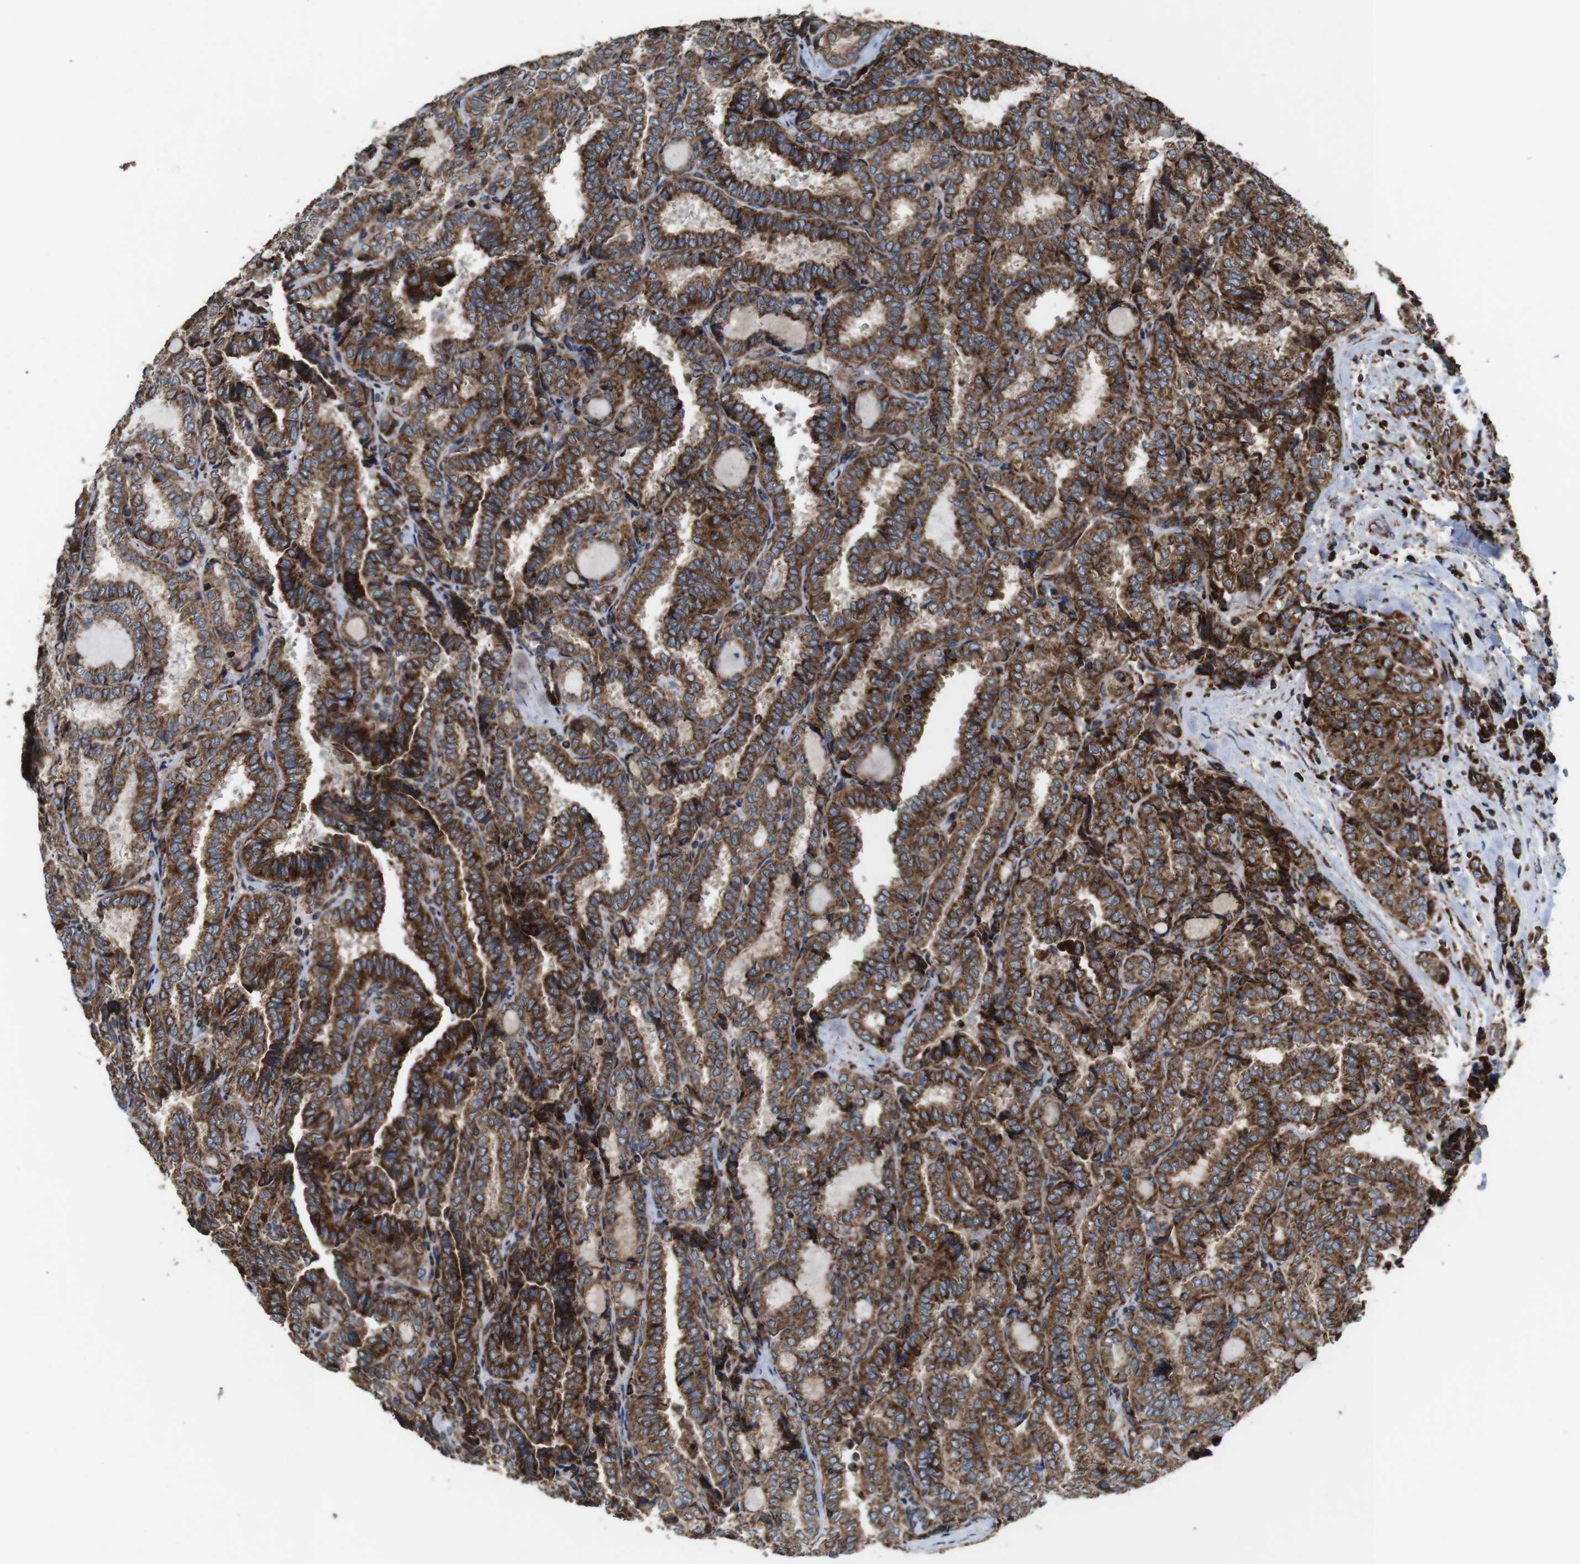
{"staining": {"intensity": "moderate", "quantity": ">75%", "location": "cytoplasmic/membranous"}, "tissue": "thyroid cancer", "cell_type": "Tumor cells", "image_type": "cancer", "snomed": [{"axis": "morphology", "description": "Normal tissue, NOS"}, {"axis": "morphology", "description": "Papillary adenocarcinoma, NOS"}, {"axis": "topography", "description": "Thyroid gland"}], "caption": "A micrograph of thyroid papillary adenocarcinoma stained for a protein shows moderate cytoplasmic/membranous brown staining in tumor cells.", "gene": "HK1", "patient": {"sex": "female", "age": 30}}